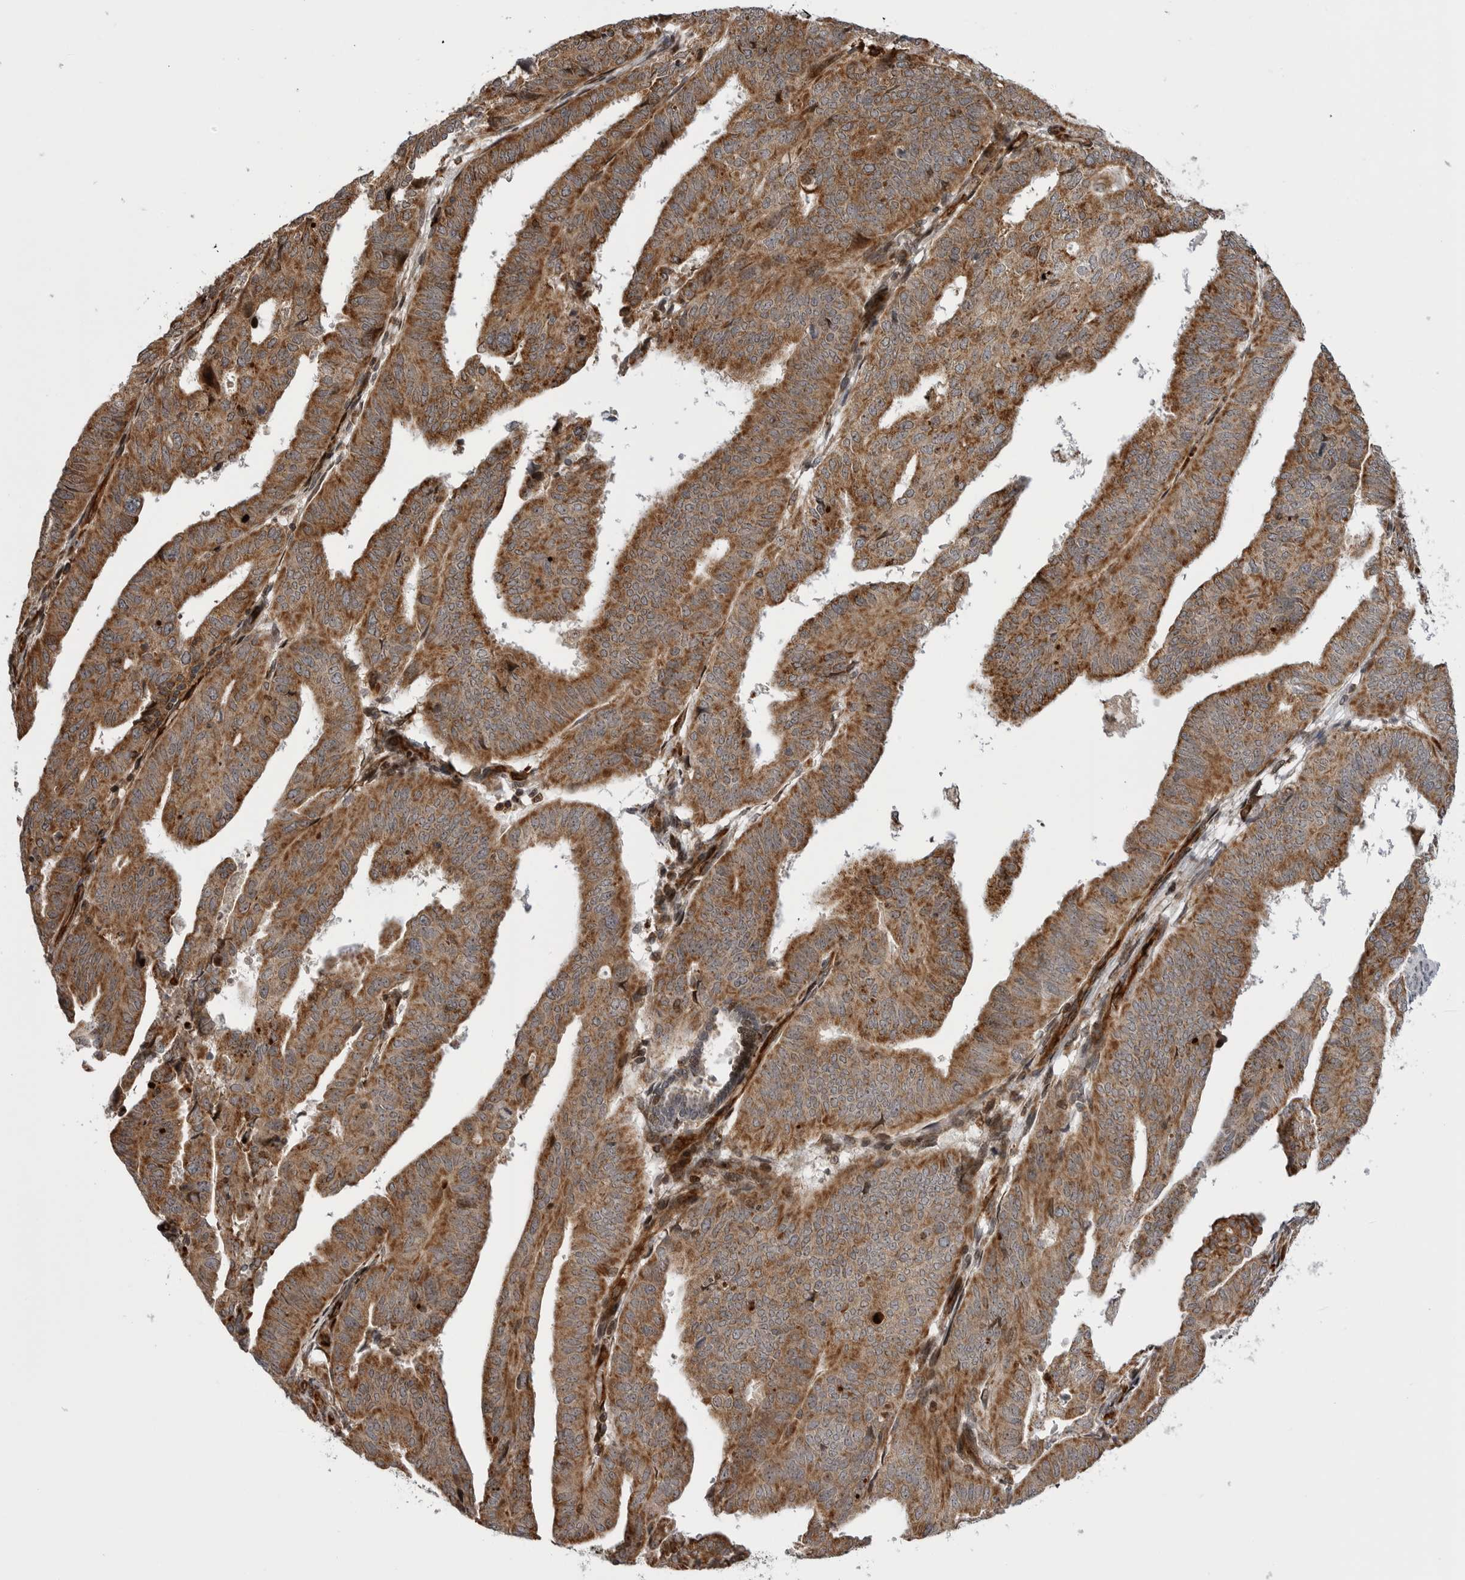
{"staining": {"intensity": "moderate", "quantity": ">75%", "location": "cytoplasmic/membranous"}, "tissue": "endometrial cancer", "cell_type": "Tumor cells", "image_type": "cancer", "snomed": [{"axis": "morphology", "description": "Adenocarcinoma, NOS"}, {"axis": "topography", "description": "Uterus"}], "caption": "Tumor cells exhibit medium levels of moderate cytoplasmic/membranous staining in about >75% of cells in human adenocarcinoma (endometrial).", "gene": "ABL1", "patient": {"sex": "female", "age": 77}}